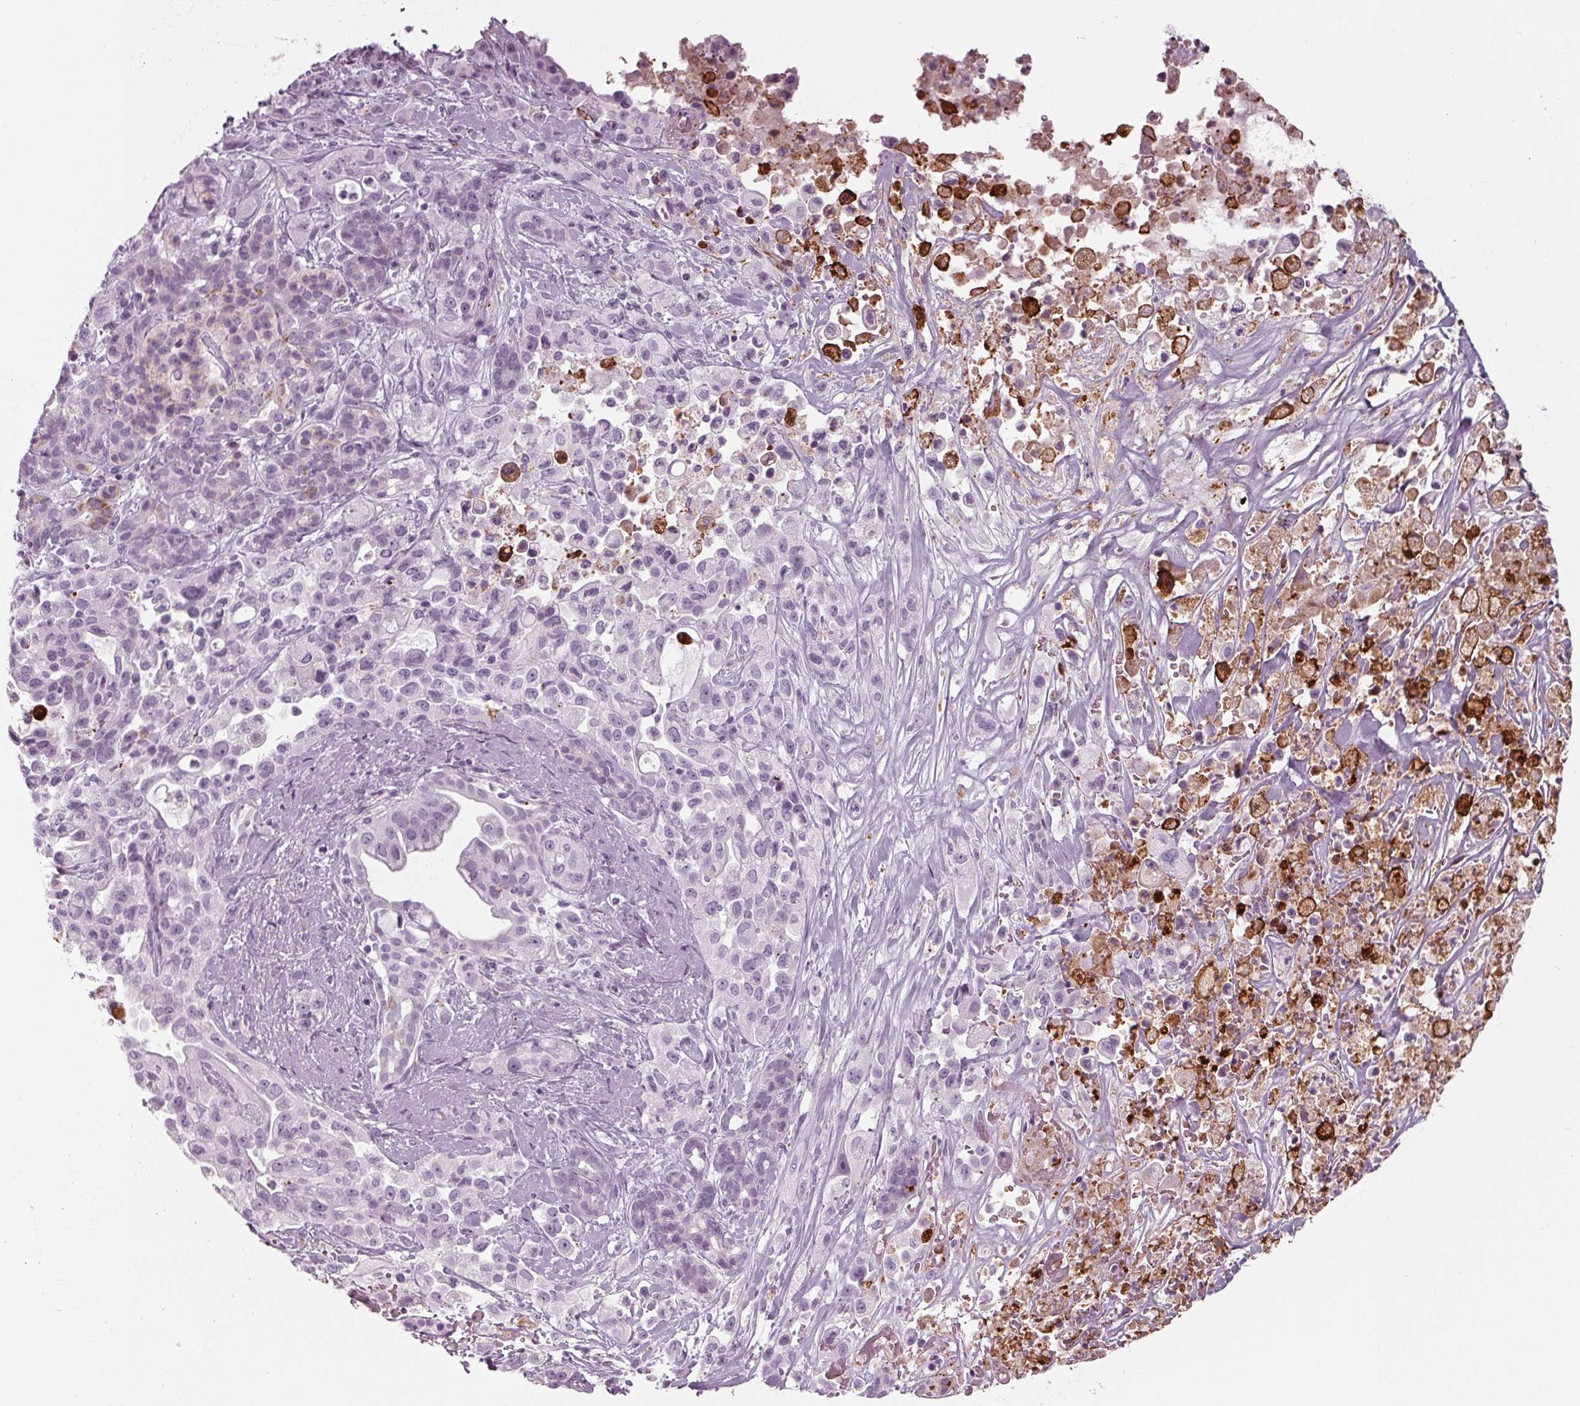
{"staining": {"intensity": "negative", "quantity": "none", "location": "none"}, "tissue": "pancreatic cancer", "cell_type": "Tumor cells", "image_type": "cancer", "snomed": [{"axis": "morphology", "description": "Adenocarcinoma, NOS"}, {"axis": "topography", "description": "Pancreas"}], "caption": "This image is of pancreatic cancer stained with immunohistochemistry (IHC) to label a protein in brown with the nuclei are counter-stained blue. There is no expression in tumor cells.", "gene": "CYP3A43", "patient": {"sex": "male", "age": 44}}